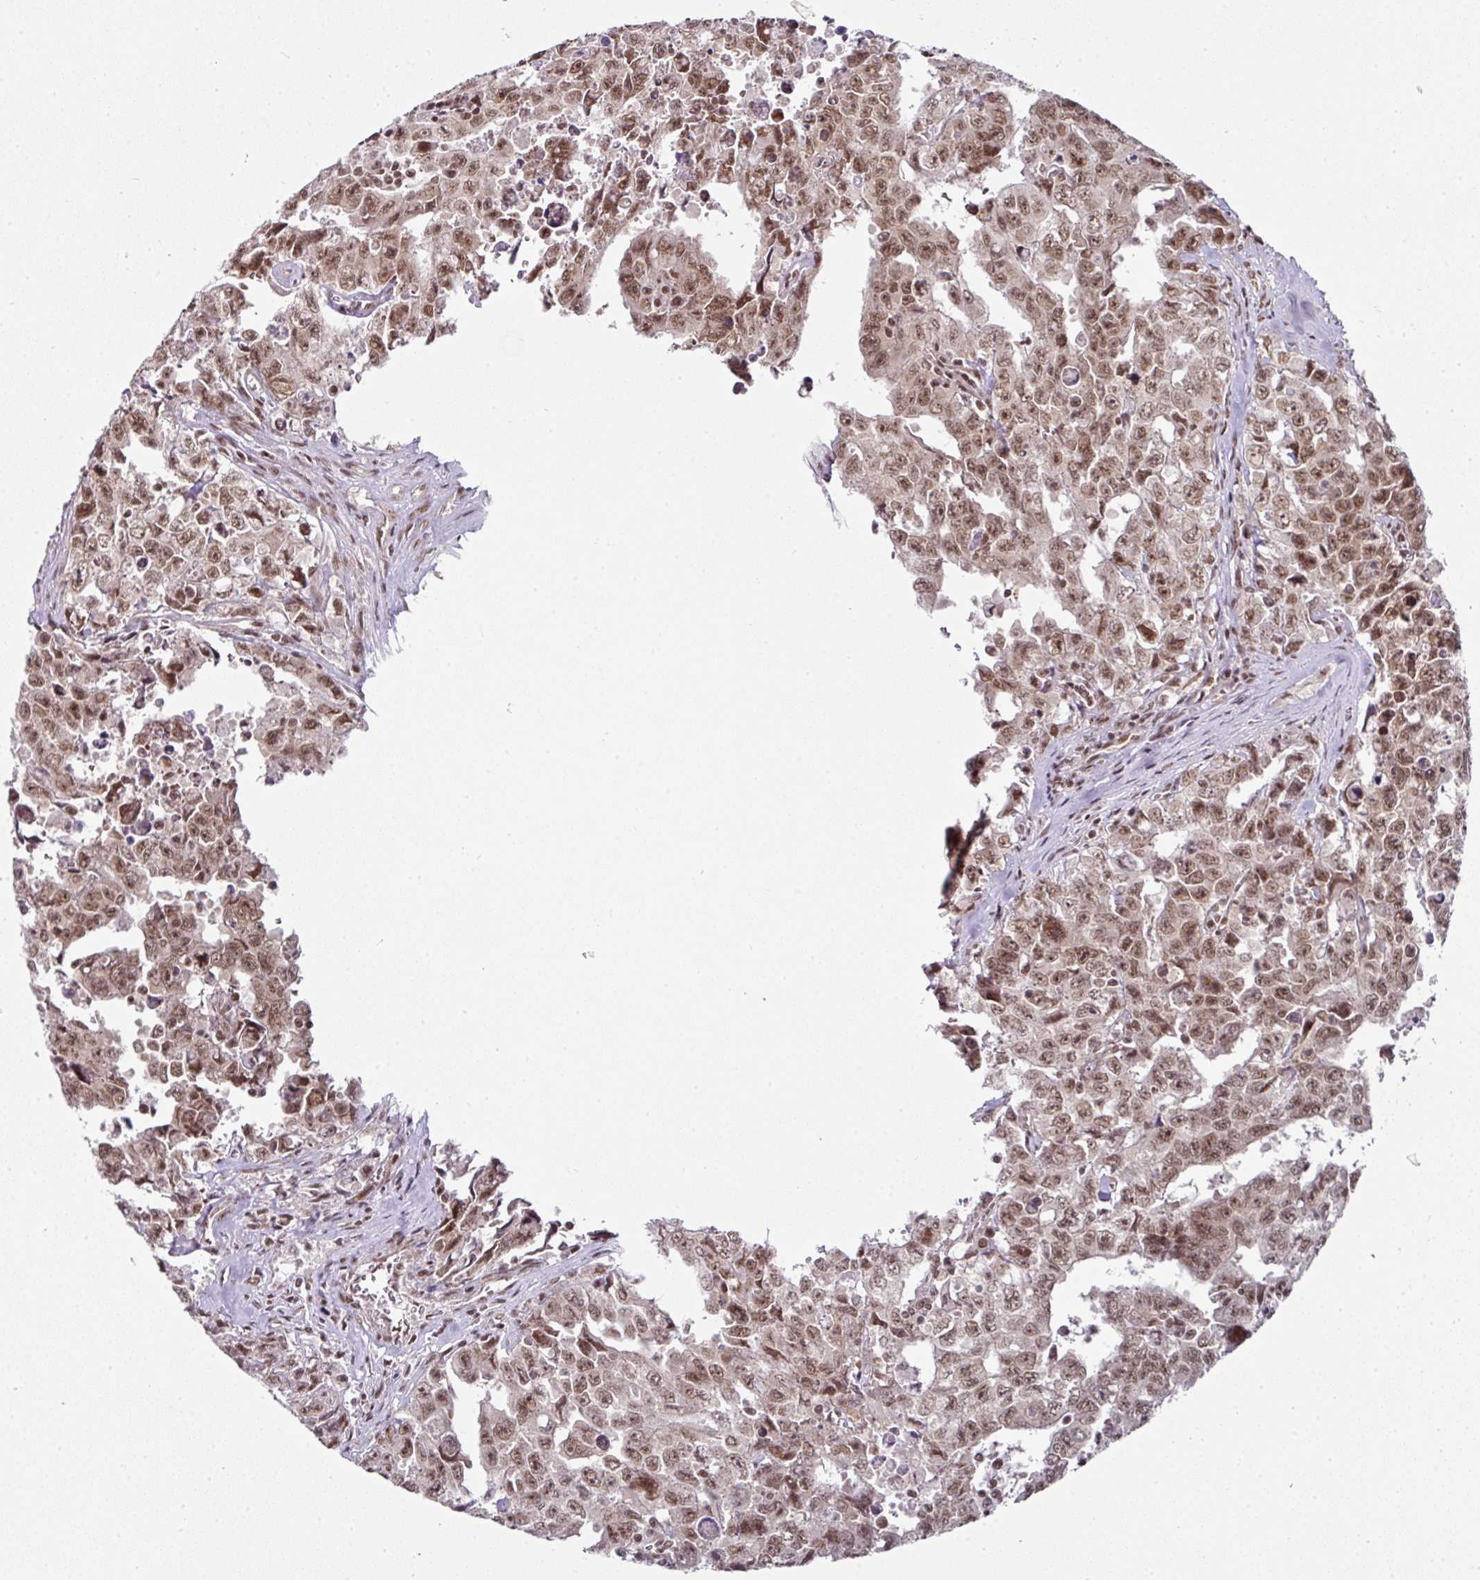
{"staining": {"intensity": "moderate", "quantity": ">75%", "location": "nuclear"}, "tissue": "testis cancer", "cell_type": "Tumor cells", "image_type": "cancer", "snomed": [{"axis": "morphology", "description": "Carcinoma, Embryonal, NOS"}, {"axis": "topography", "description": "Testis"}], "caption": "A brown stain shows moderate nuclear staining of a protein in testis cancer tumor cells.", "gene": "NFYA", "patient": {"sex": "male", "age": 24}}